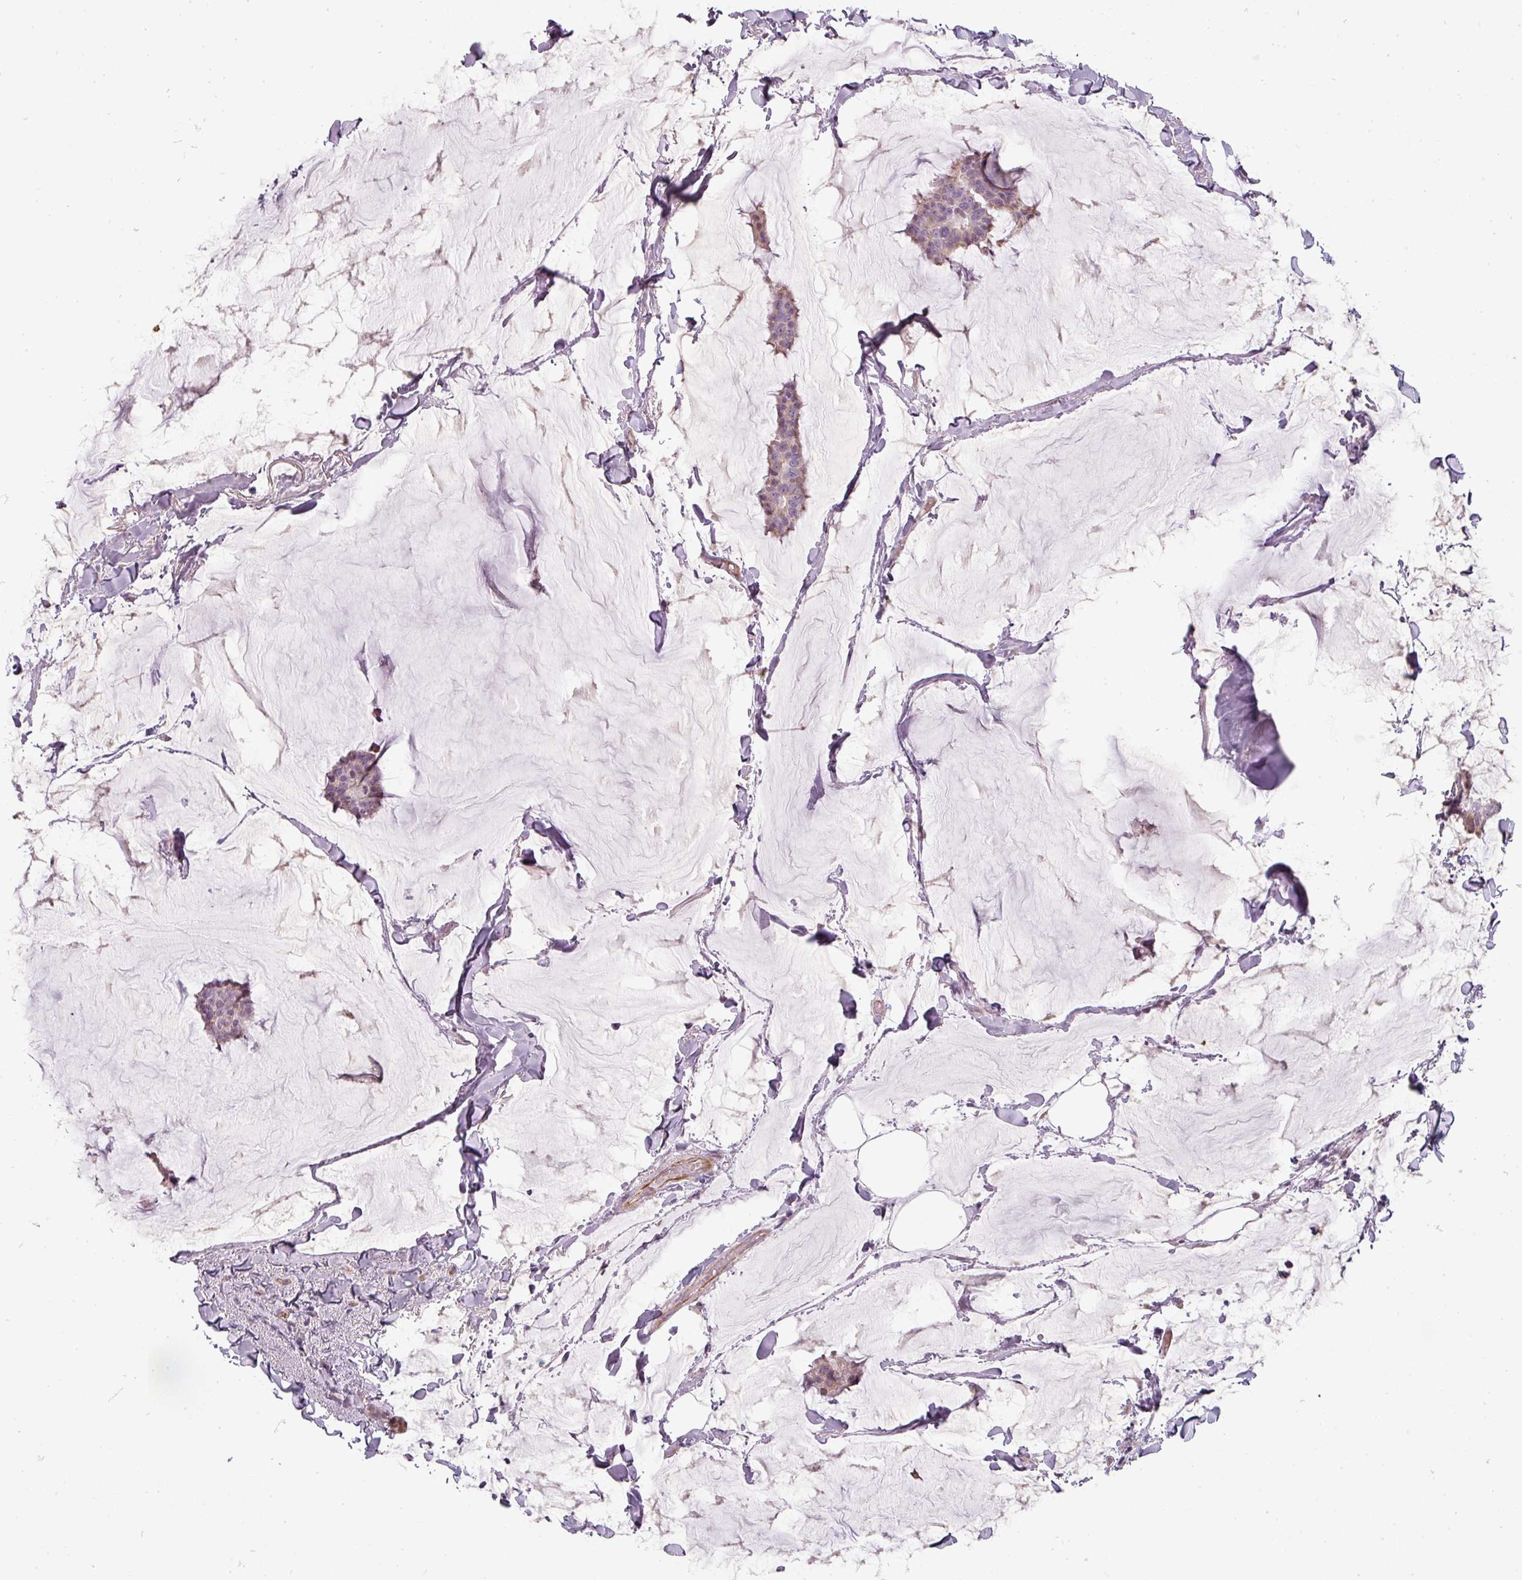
{"staining": {"intensity": "weak", "quantity": "<25%", "location": "cytoplasmic/membranous,nuclear"}, "tissue": "breast cancer", "cell_type": "Tumor cells", "image_type": "cancer", "snomed": [{"axis": "morphology", "description": "Duct carcinoma"}, {"axis": "topography", "description": "Breast"}], "caption": "This micrograph is of intraductal carcinoma (breast) stained with immunohistochemistry (IHC) to label a protein in brown with the nuclei are counter-stained blue. There is no expression in tumor cells. Nuclei are stained in blue.", "gene": "CHRDL1", "patient": {"sex": "female", "age": 93}}